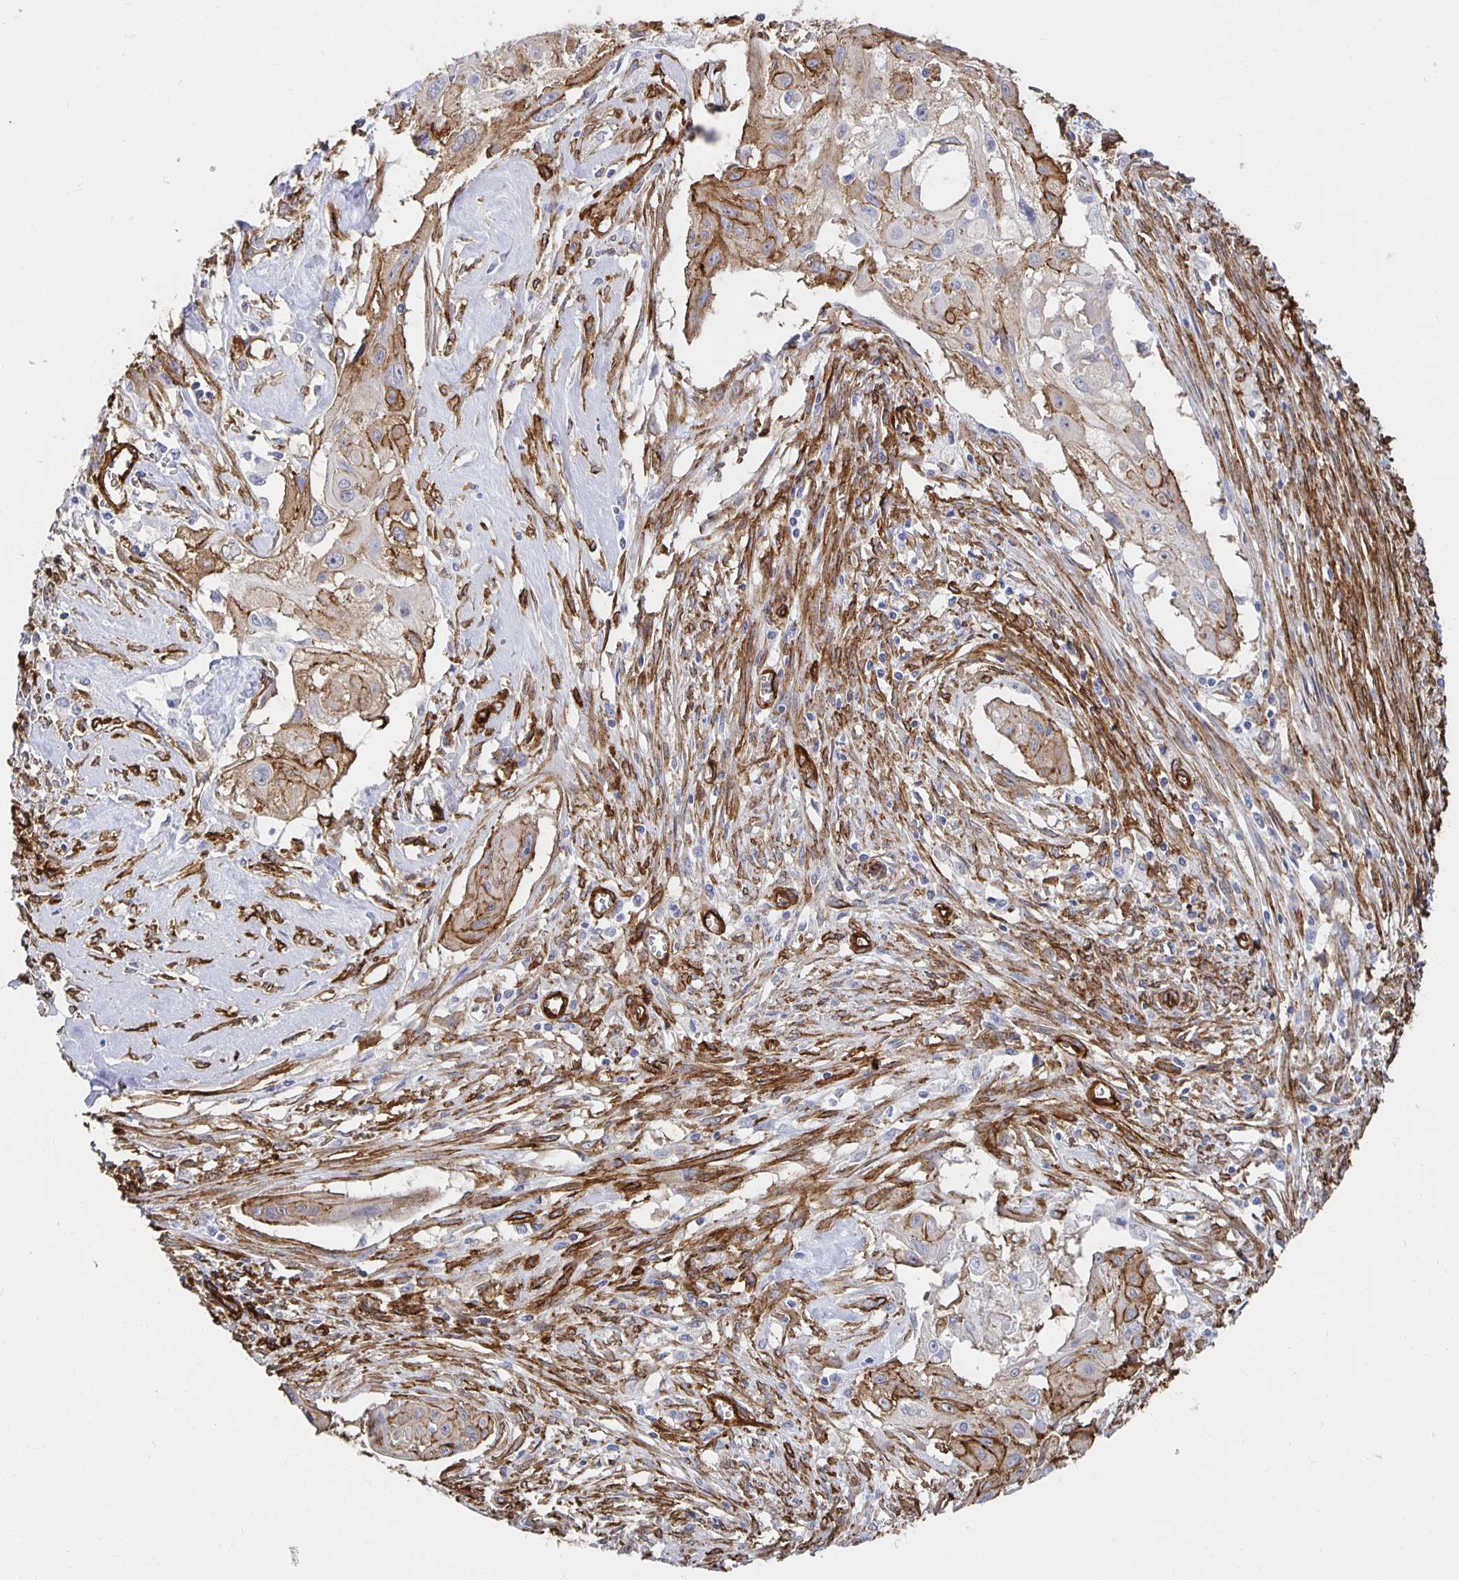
{"staining": {"intensity": "moderate", "quantity": "<25%", "location": "cytoplasmic/membranous"}, "tissue": "cervical cancer", "cell_type": "Tumor cells", "image_type": "cancer", "snomed": [{"axis": "morphology", "description": "Squamous cell carcinoma, NOS"}, {"axis": "topography", "description": "Cervix"}], "caption": "Moderate cytoplasmic/membranous positivity is seen in about <25% of tumor cells in cervical cancer (squamous cell carcinoma).", "gene": "VIPR2", "patient": {"sex": "female", "age": 49}}